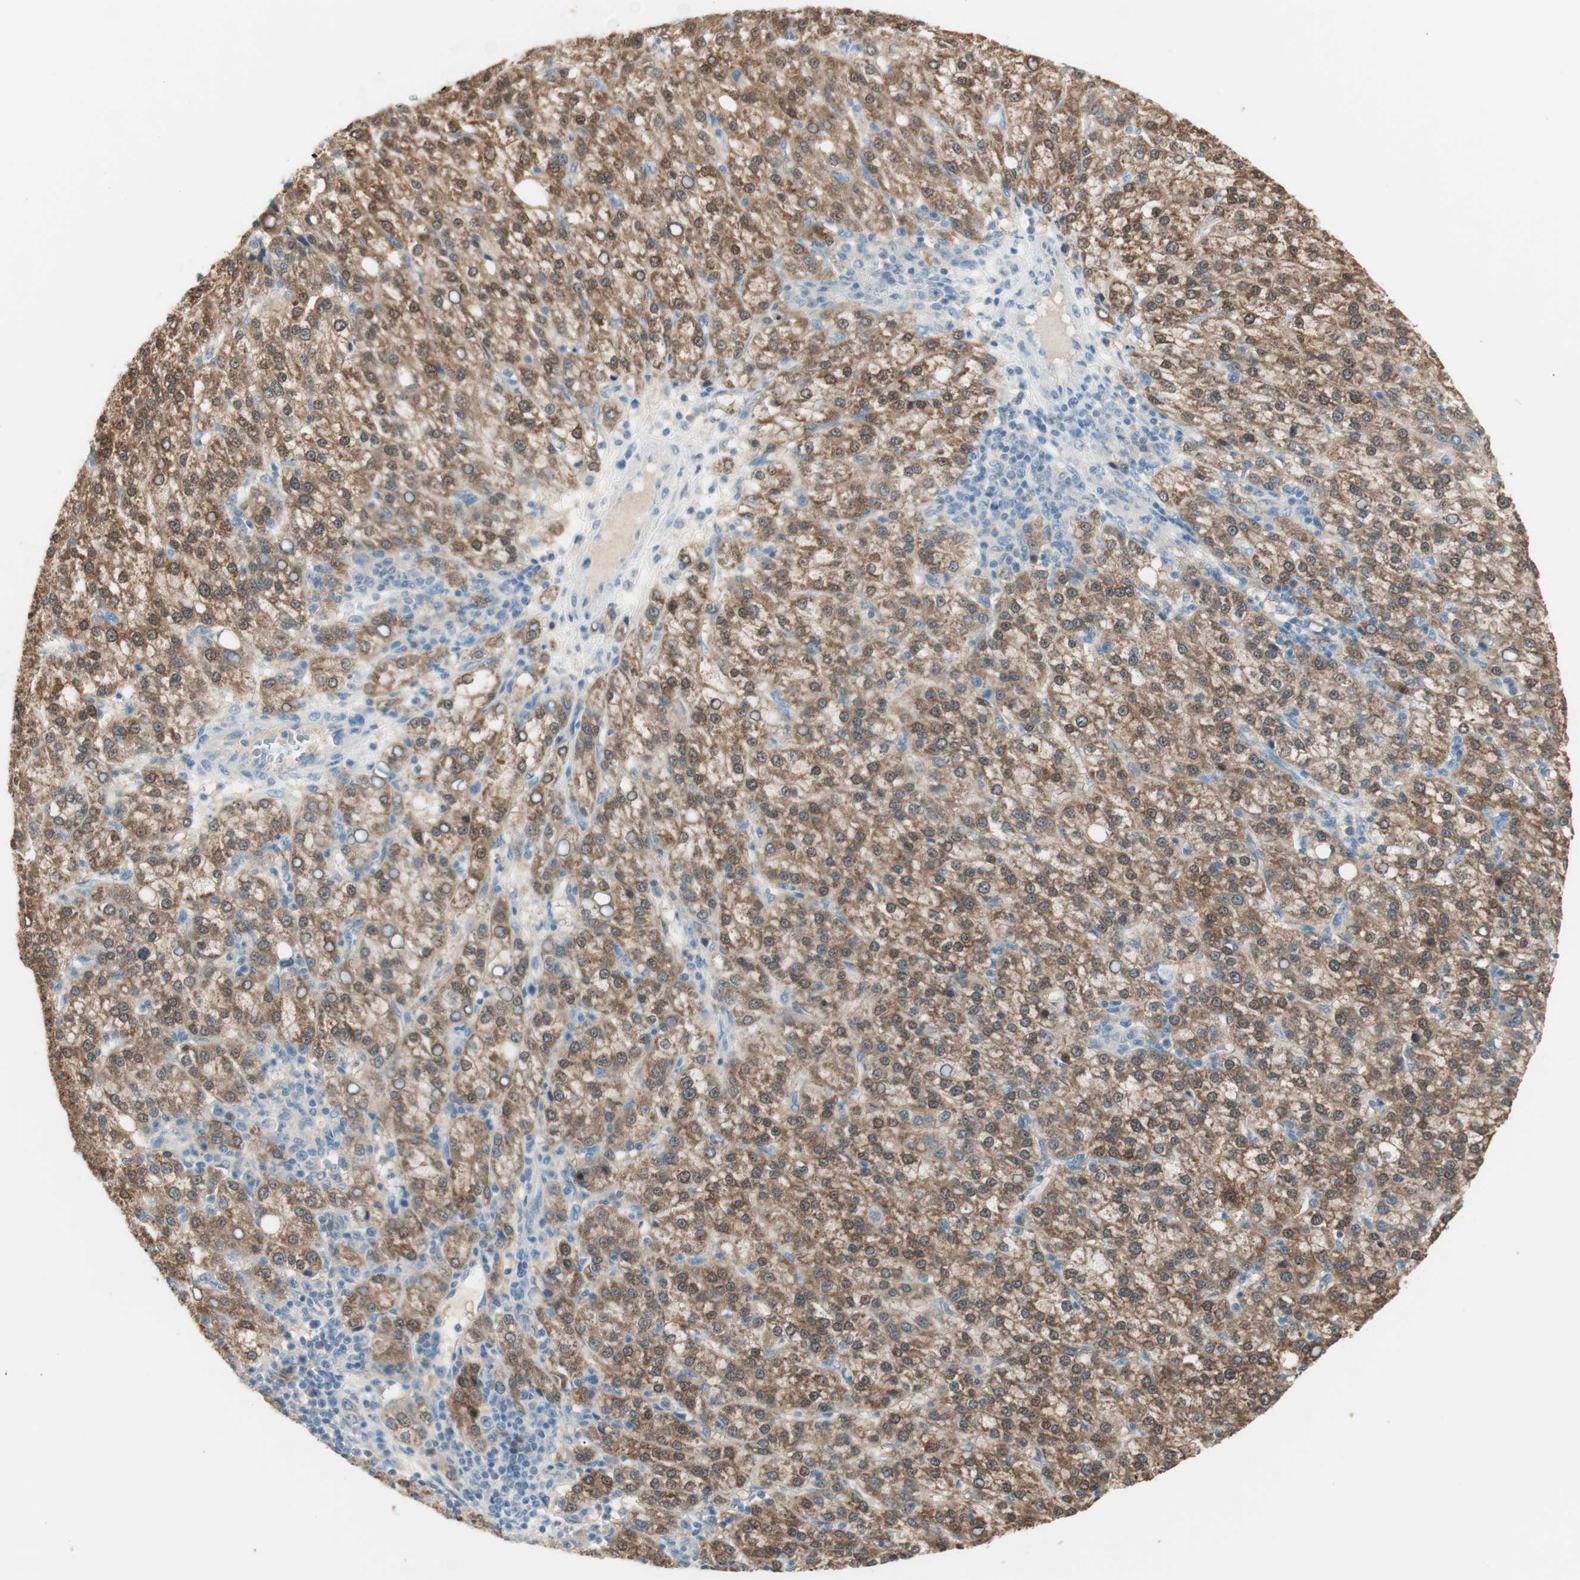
{"staining": {"intensity": "moderate", "quantity": ">75%", "location": "cytoplasmic/membranous"}, "tissue": "liver cancer", "cell_type": "Tumor cells", "image_type": "cancer", "snomed": [{"axis": "morphology", "description": "Carcinoma, Hepatocellular, NOS"}, {"axis": "topography", "description": "Liver"}], "caption": "Hepatocellular carcinoma (liver) was stained to show a protein in brown. There is medium levels of moderate cytoplasmic/membranous staining in about >75% of tumor cells.", "gene": "KHK", "patient": {"sex": "female", "age": 58}}